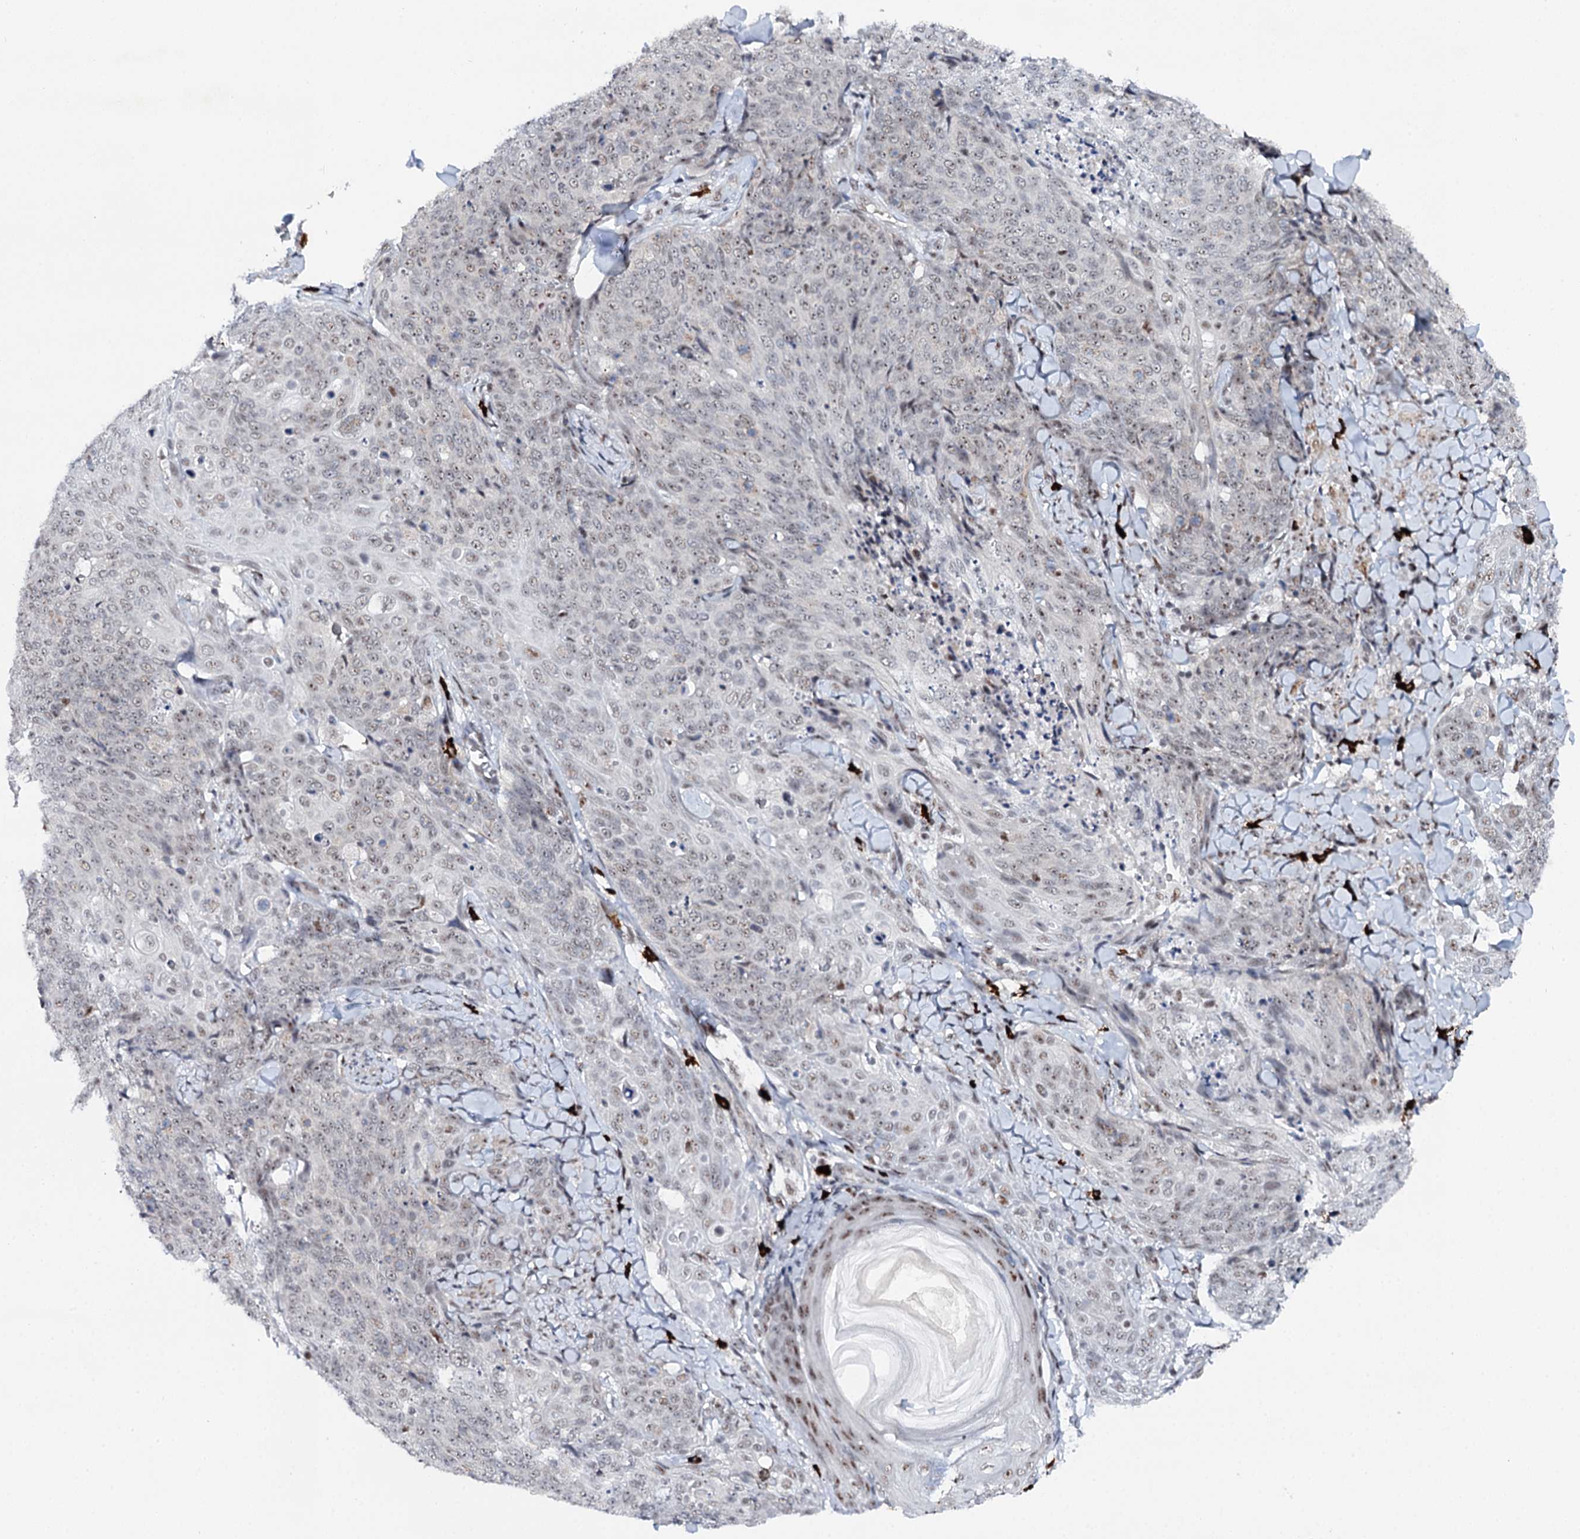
{"staining": {"intensity": "weak", "quantity": "<25%", "location": "nuclear"}, "tissue": "skin cancer", "cell_type": "Tumor cells", "image_type": "cancer", "snomed": [{"axis": "morphology", "description": "Squamous cell carcinoma, NOS"}, {"axis": "topography", "description": "Skin"}, {"axis": "topography", "description": "Vulva"}], "caption": "DAB immunohistochemical staining of skin squamous cell carcinoma demonstrates no significant expression in tumor cells.", "gene": "BUD13", "patient": {"sex": "female", "age": 85}}